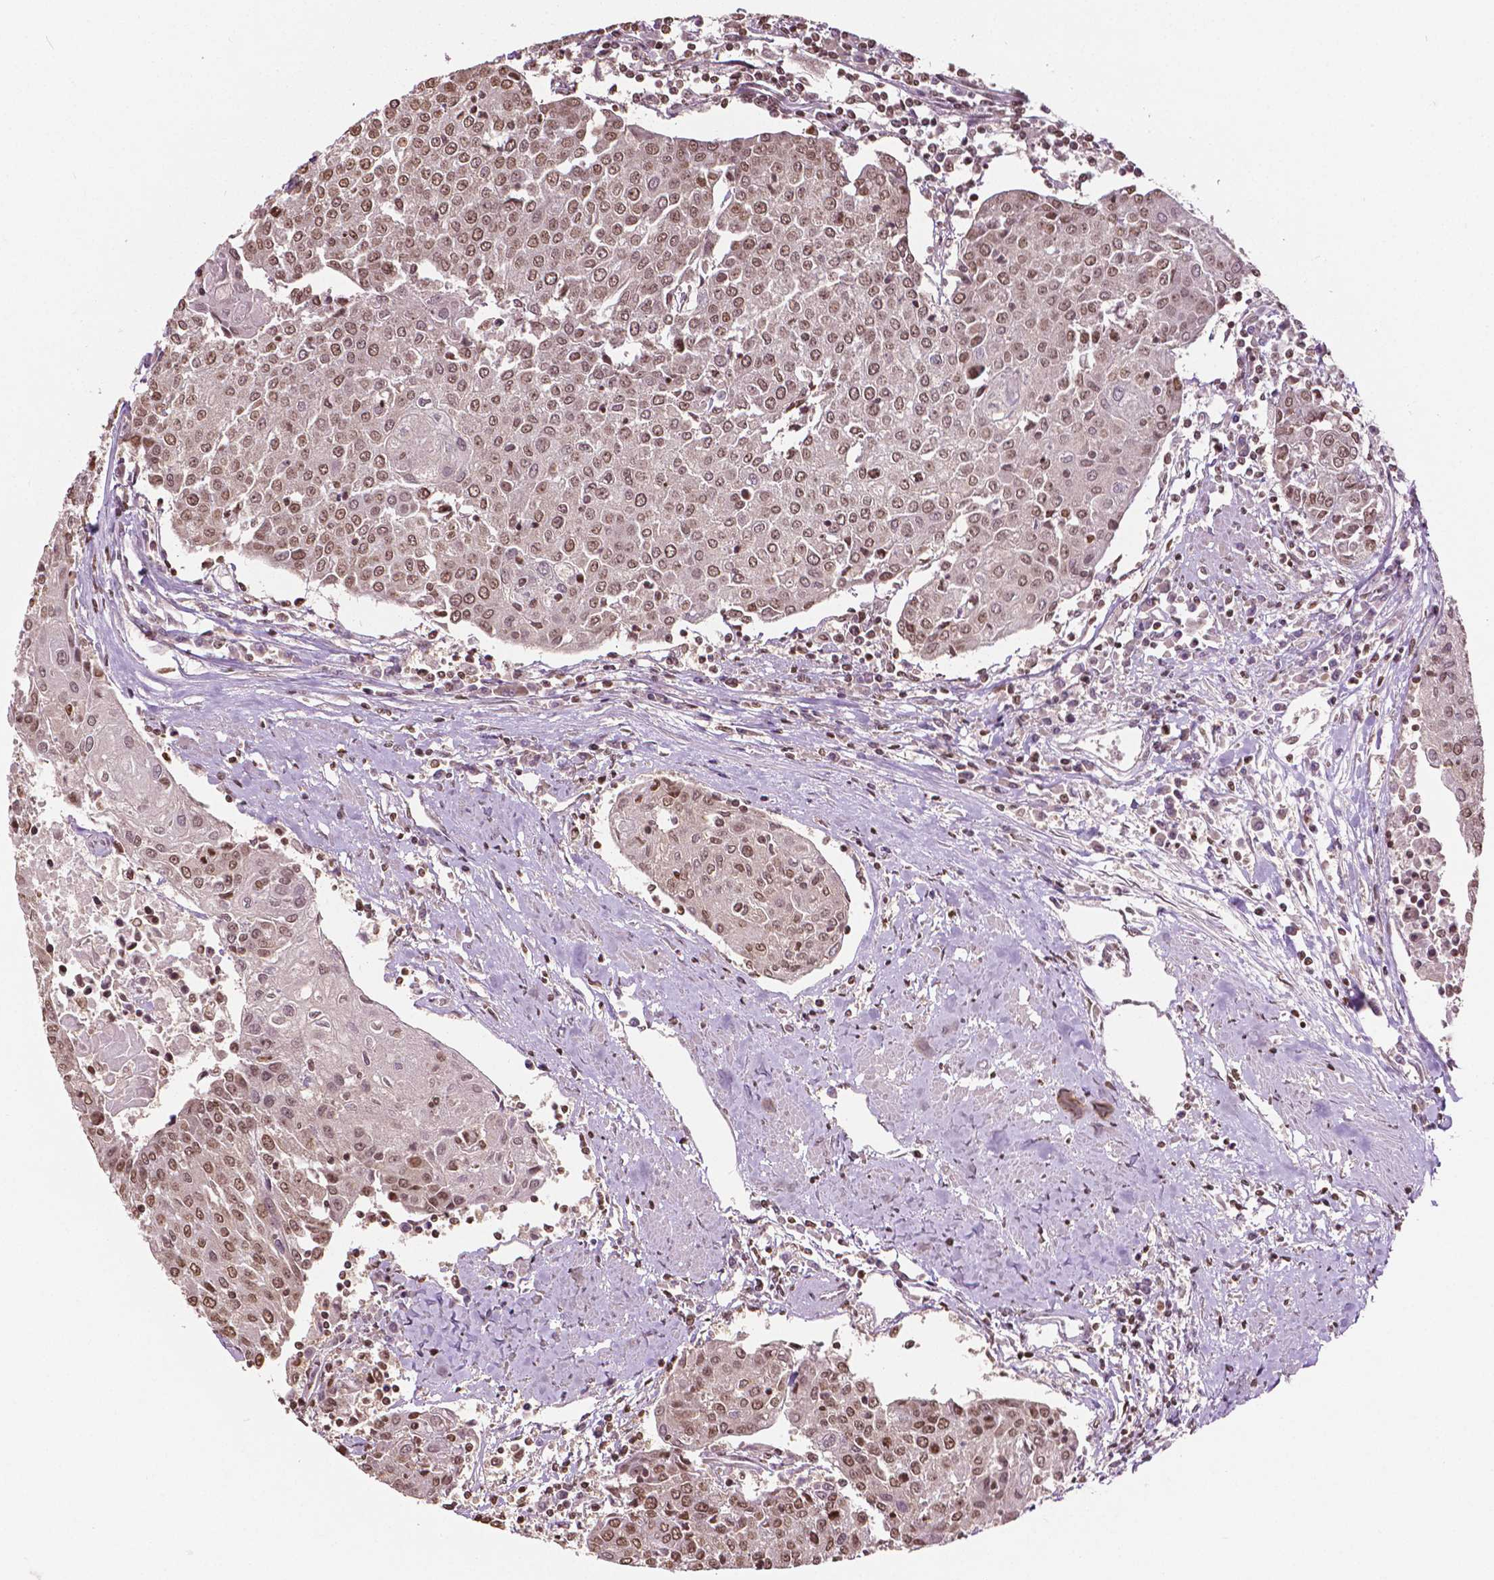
{"staining": {"intensity": "moderate", "quantity": ">75%", "location": "nuclear"}, "tissue": "urothelial cancer", "cell_type": "Tumor cells", "image_type": "cancer", "snomed": [{"axis": "morphology", "description": "Urothelial carcinoma, High grade"}, {"axis": "topography", "description": "Urinary bladder"}], "caption": "Immunohistochemistry (IHC) (DAB (3,3'-diaminobenzidine)) staining of high-grade urothelial carcinoma reveals moderate nuclear protein positivity in about >75% of tumor cells.", "gene": "DEK", "patient": {"sex": "female", "age": 85}}